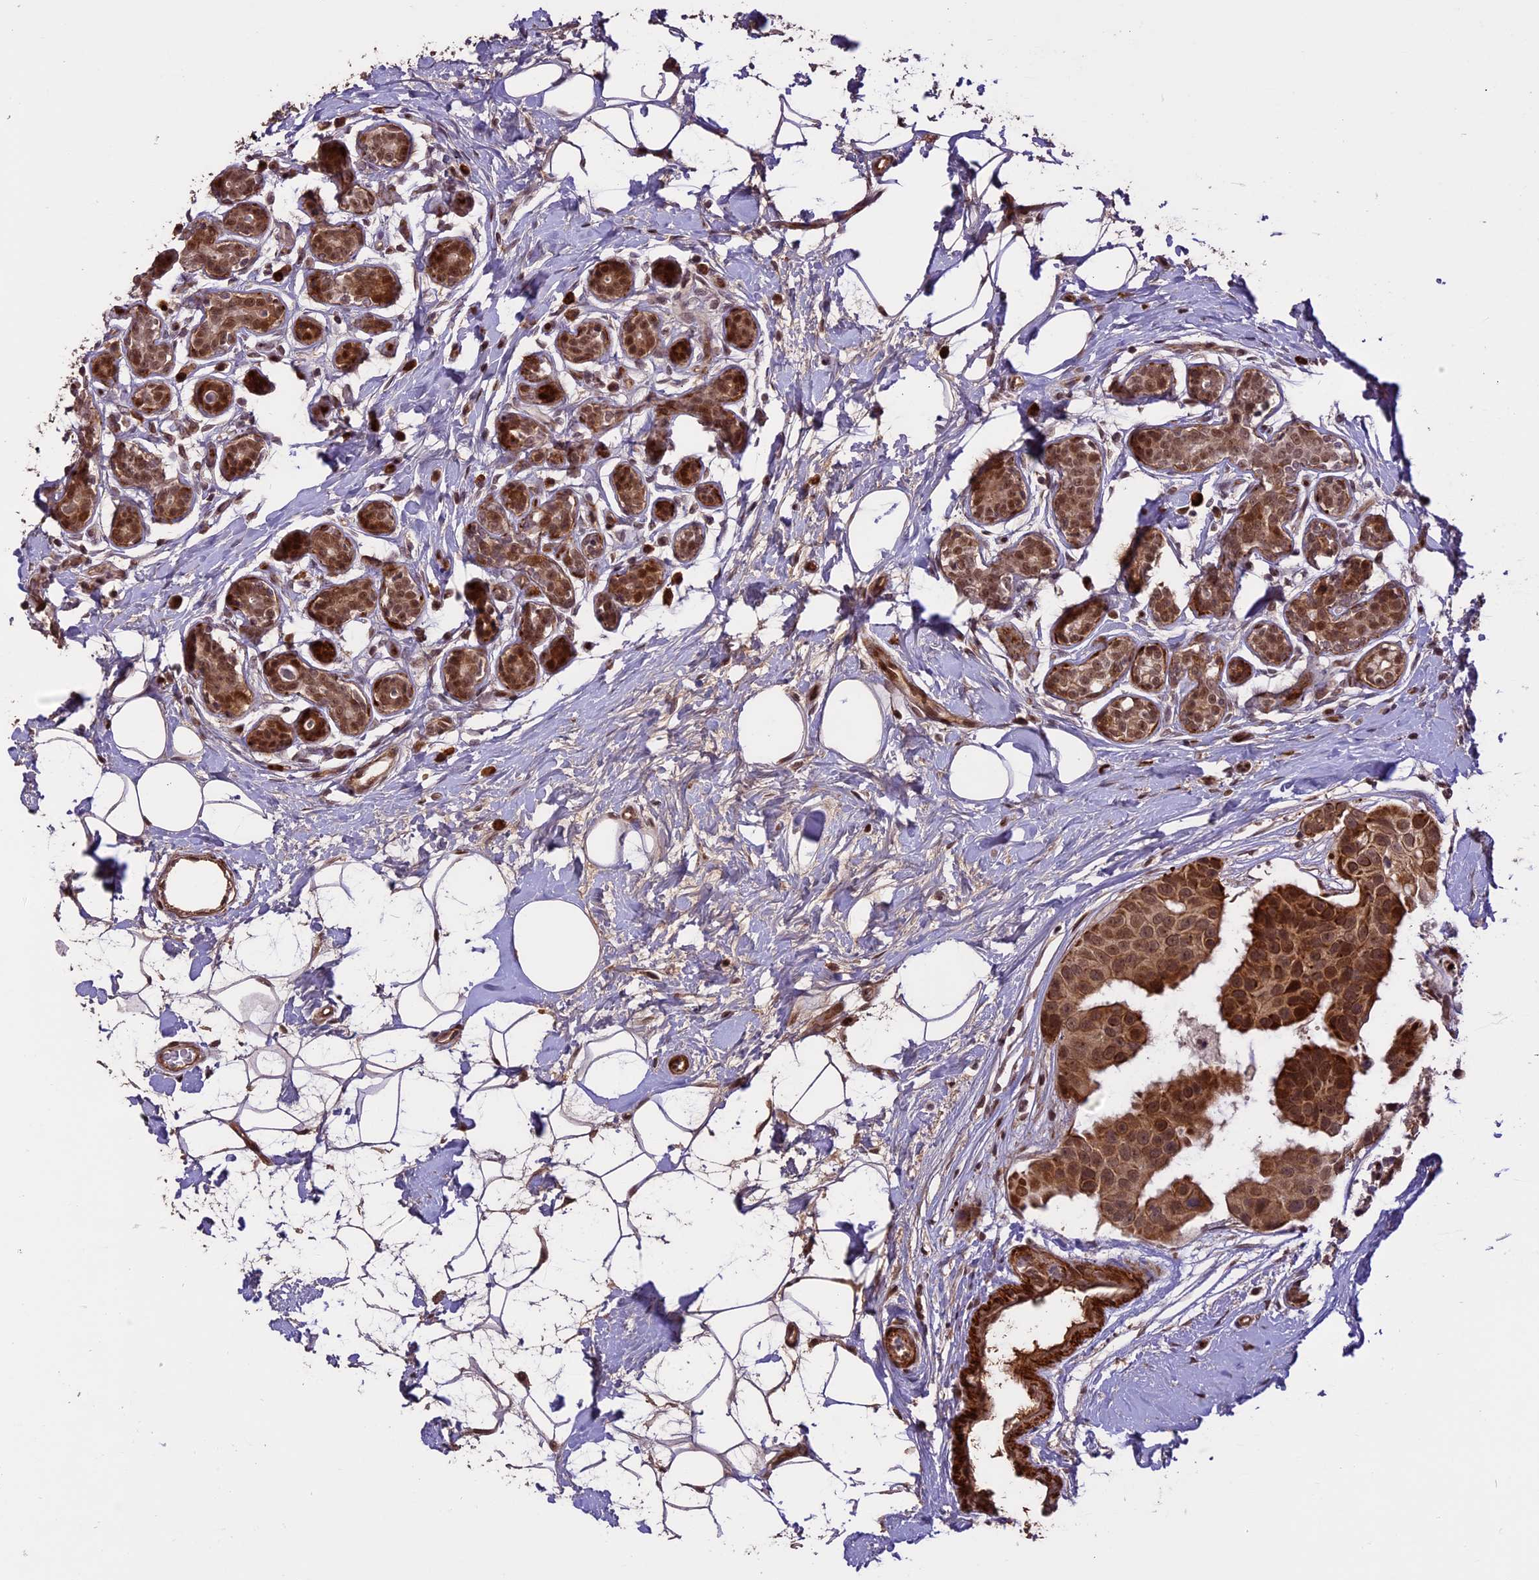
{"staining": {"intensity": "strong", "quantity": ">75%", "location": "cytoplasmic/membranous,nuclear"}, "tissue": "breast cancer", "cell_type": "Tumor cells", "image_type": "cancer", "snomed": [{"axis": "morphology", "description": "Normal tissue, NOS"}, {"axis": "morphology", "description": "Duct carcinoma"}, {"axis": "topography", "description": "Breast"}], "caption": "Immunohistochemistry of breast invasive ductal carcinoma displays high levels of strong cytoplasmic/membranous and nuclear staining in about >75% of tumor cells. Nuclei are stained in blue.", "gene": "ENHO", "patient": {"sex": "female", "age": 39}}